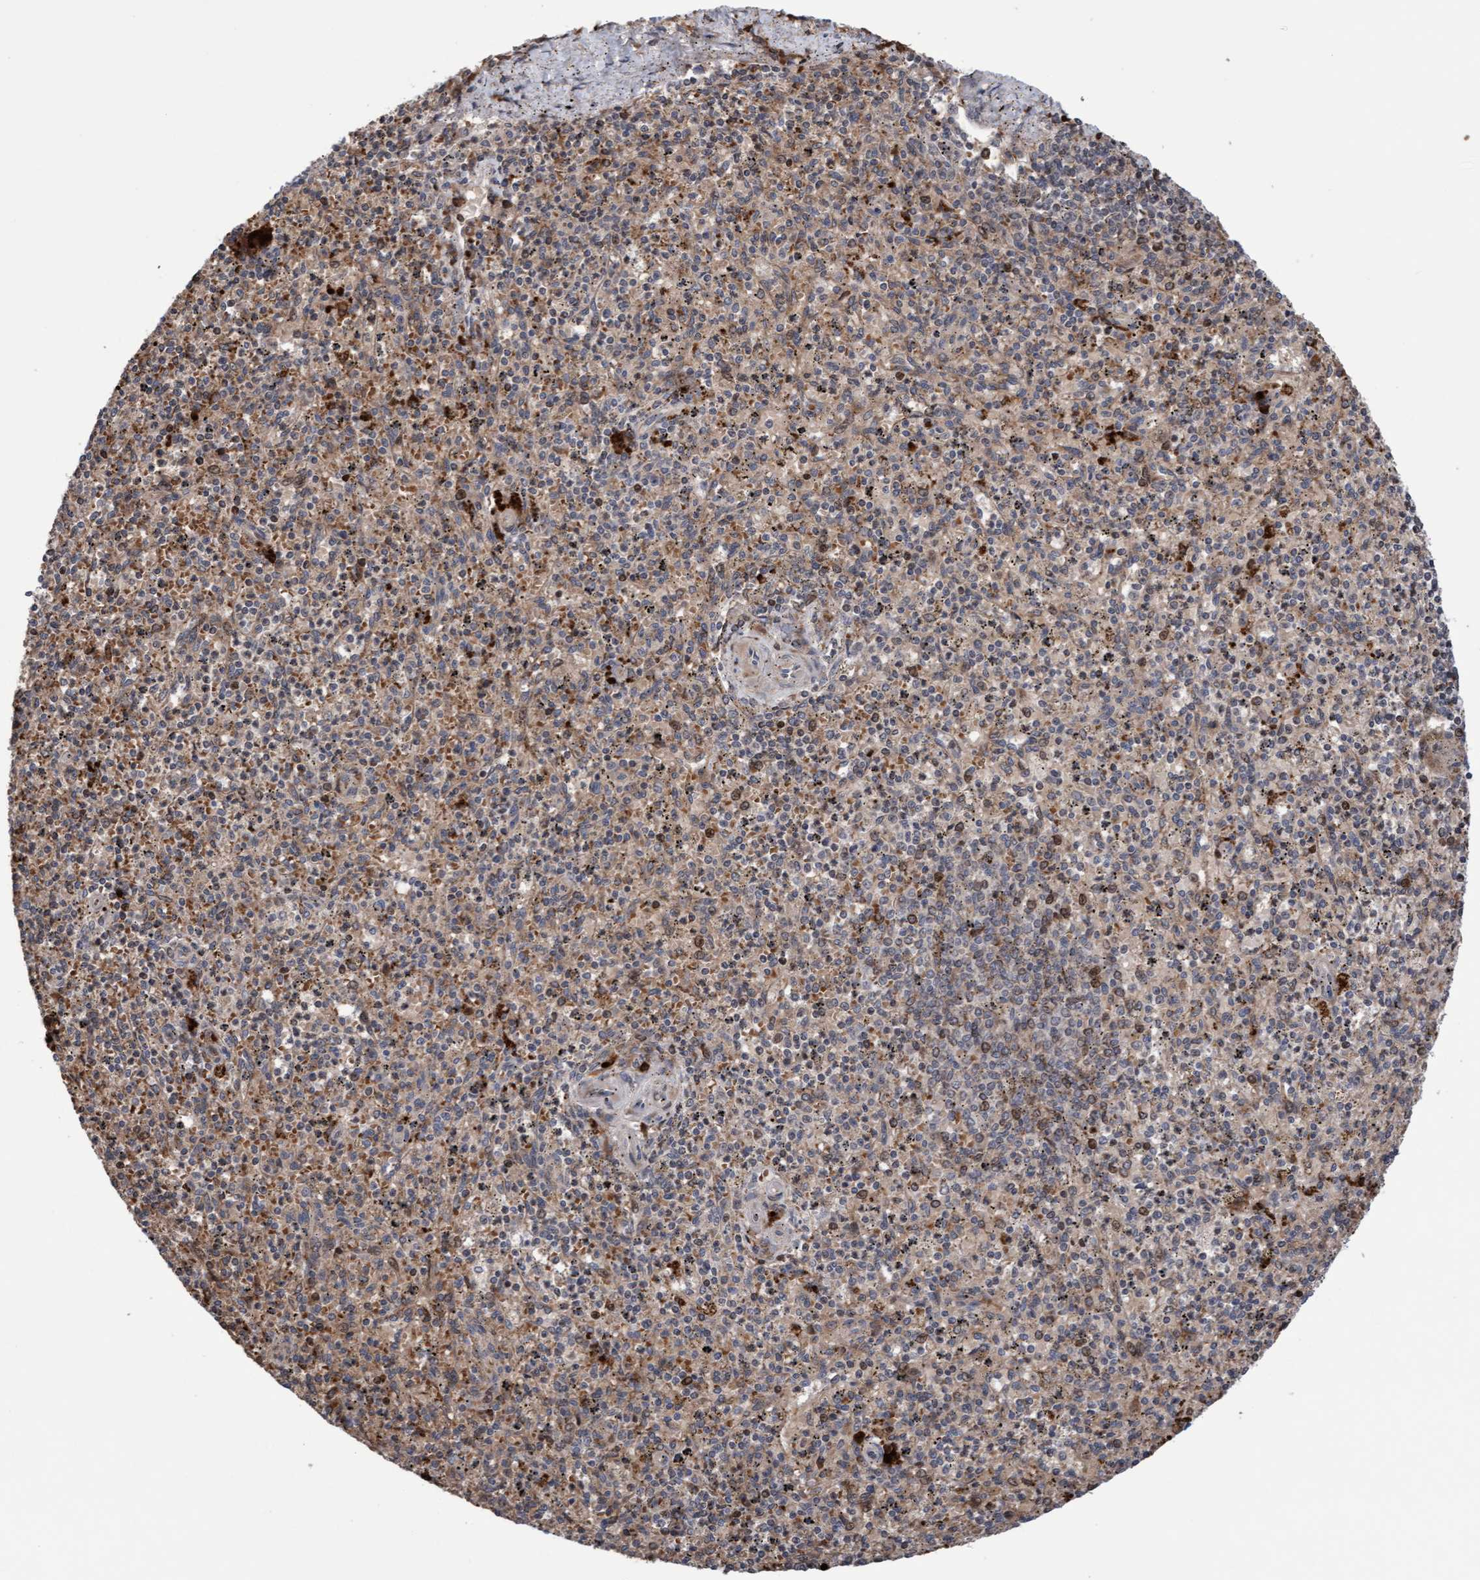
{"staining": {"intensity": "weak", "quantity": "25%-75%", "location": "cytoplasmic/membranous"}, "tissue": "spleen", "cell_type": "Cells in red pulp", "image_type": "normal", "snomed": [{"axis": "morphology", "description": "Normal tissue, NOS"}, {"axis": "topography", "description": "Spleen"}], "caption": "IHC micrograph of benign spleen: human spleen stained using IHC exhibits low levels of weak protein expression localized specifically in the cytoplasmic/membranous of cells in red pulp, appearing as a cytoplasmic/membranous brown color.", "gene": "PECR", "patient": {"sex": "male", "age": 72}}